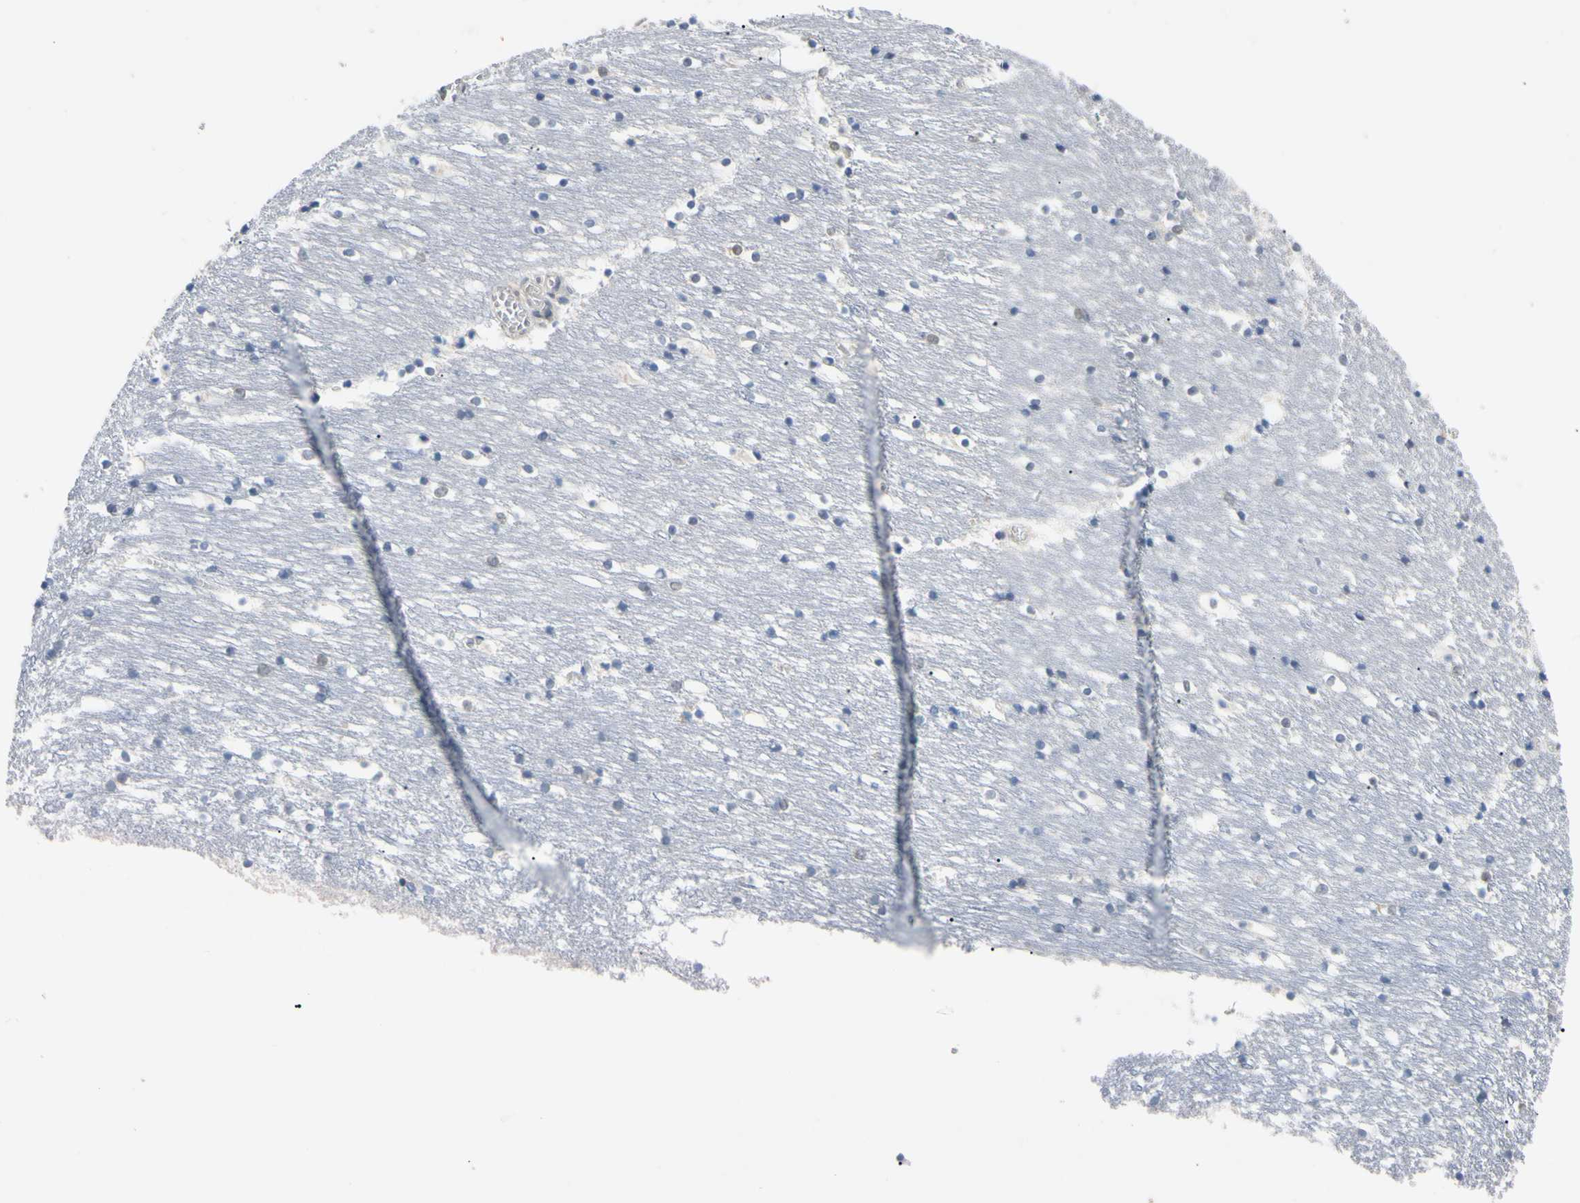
{"staining": {"intensity": "weak", "quantity": "<25%", "location": "cytoplasmic/membranous"}, "tissue": "caudate", "cell_type": "Glial cells", "image_type": "normal", "snomed": [{"axis": "morphology", "description": "Normal tissue, NOS"}, {"axis": "topography", "description": "Lateral ventricle wall"}], "caption": "Immunohistochemistry image of unremarkable caudate stained for a protein (brown), which shows no expression in glial cells.", "gene": "UBE2I", "patient": {"sex": "male", "age": 45}}